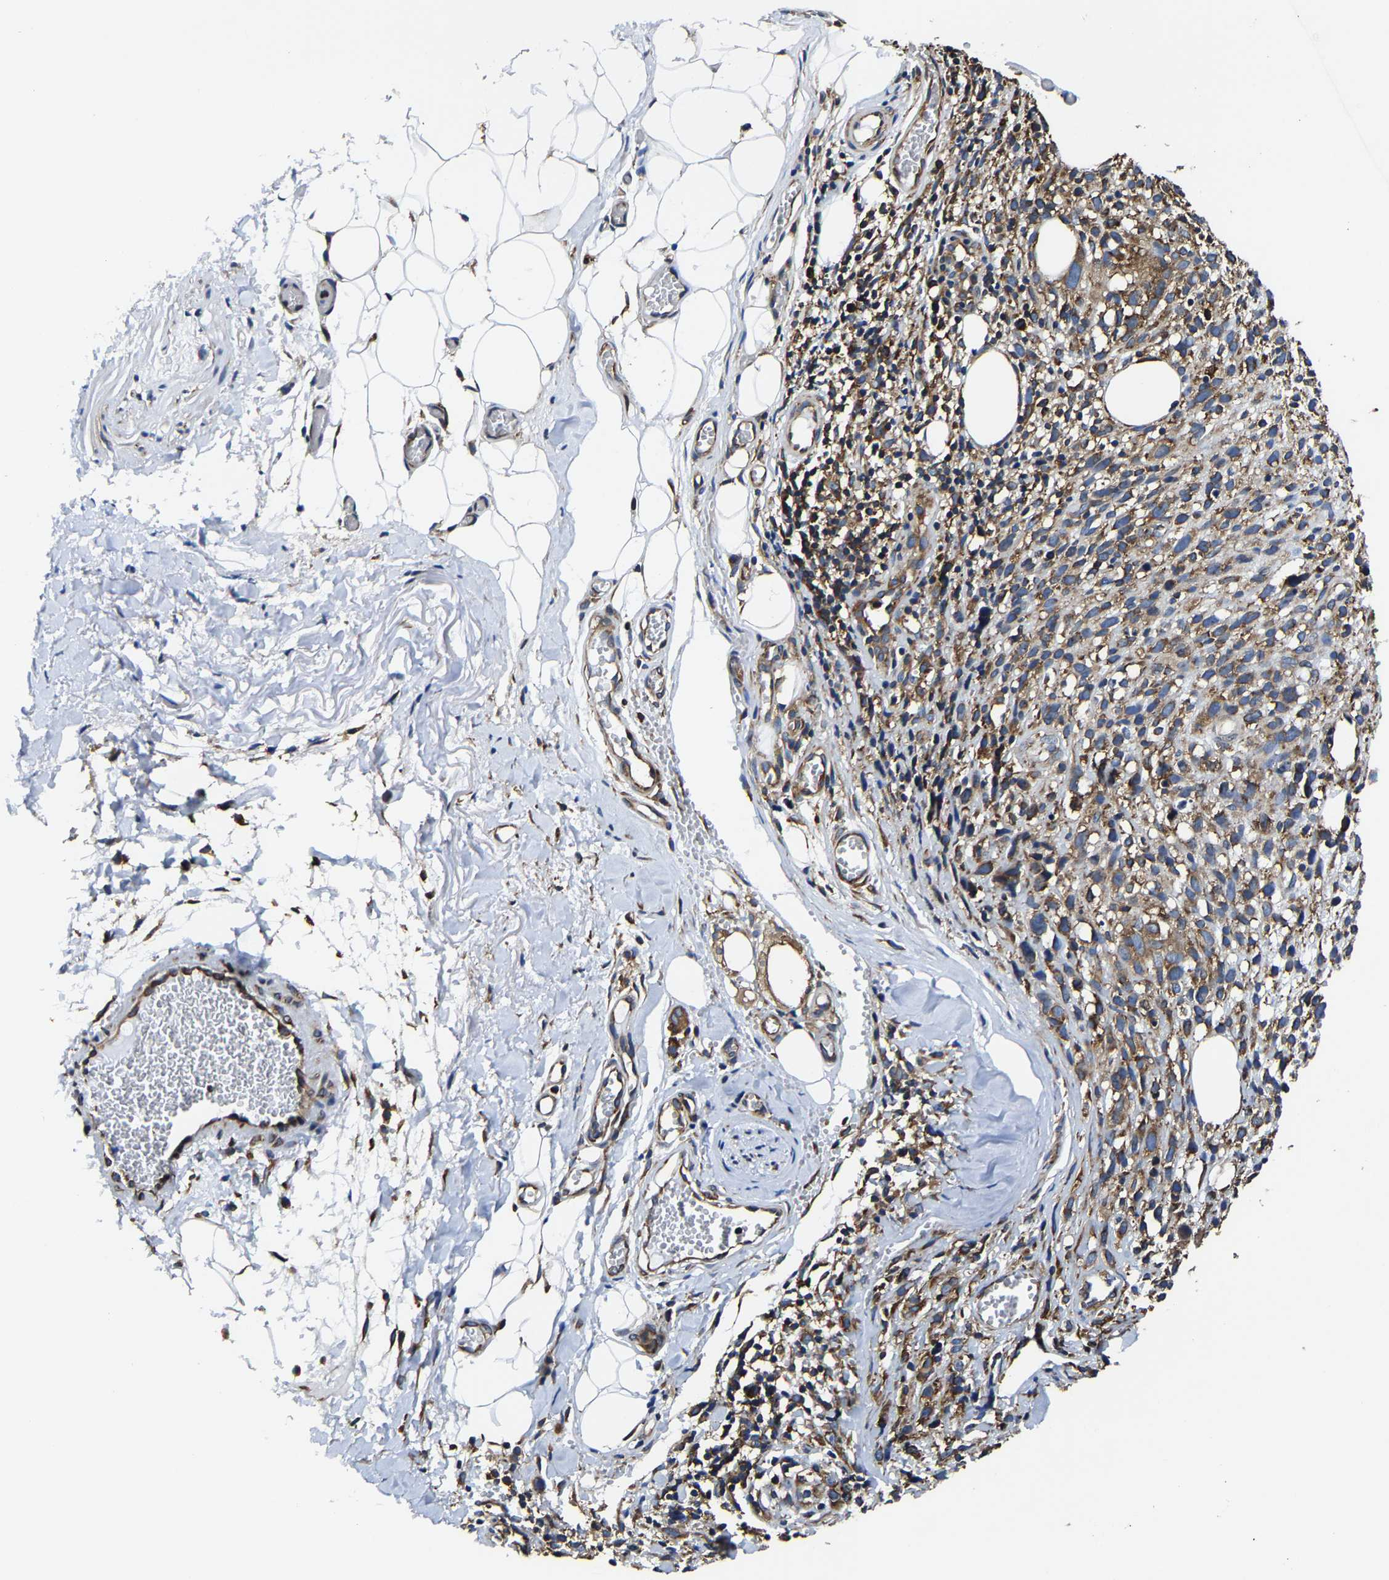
{"staining": {"intensity": "moderate", "quantity": ">75%", "location": "cytoplasmic/membranous"}, "tissue": "melanoma", "cell_type": "Tumor cells", "image_type": "cancer", "snomed": [{"axis": "morphology", "description": "Malignant melanoma, NOS"}, {"axis": "topography", "description": "Skin"}], "caption": "Approximately >75% of tumor cells in malignant melanoma reveal moderate cytoplasmic/membranous protein expression as visualized by brown immunohistochemical staining.", "gene": "G3BP2", "patient": {"sex": "female", "age": 55}}